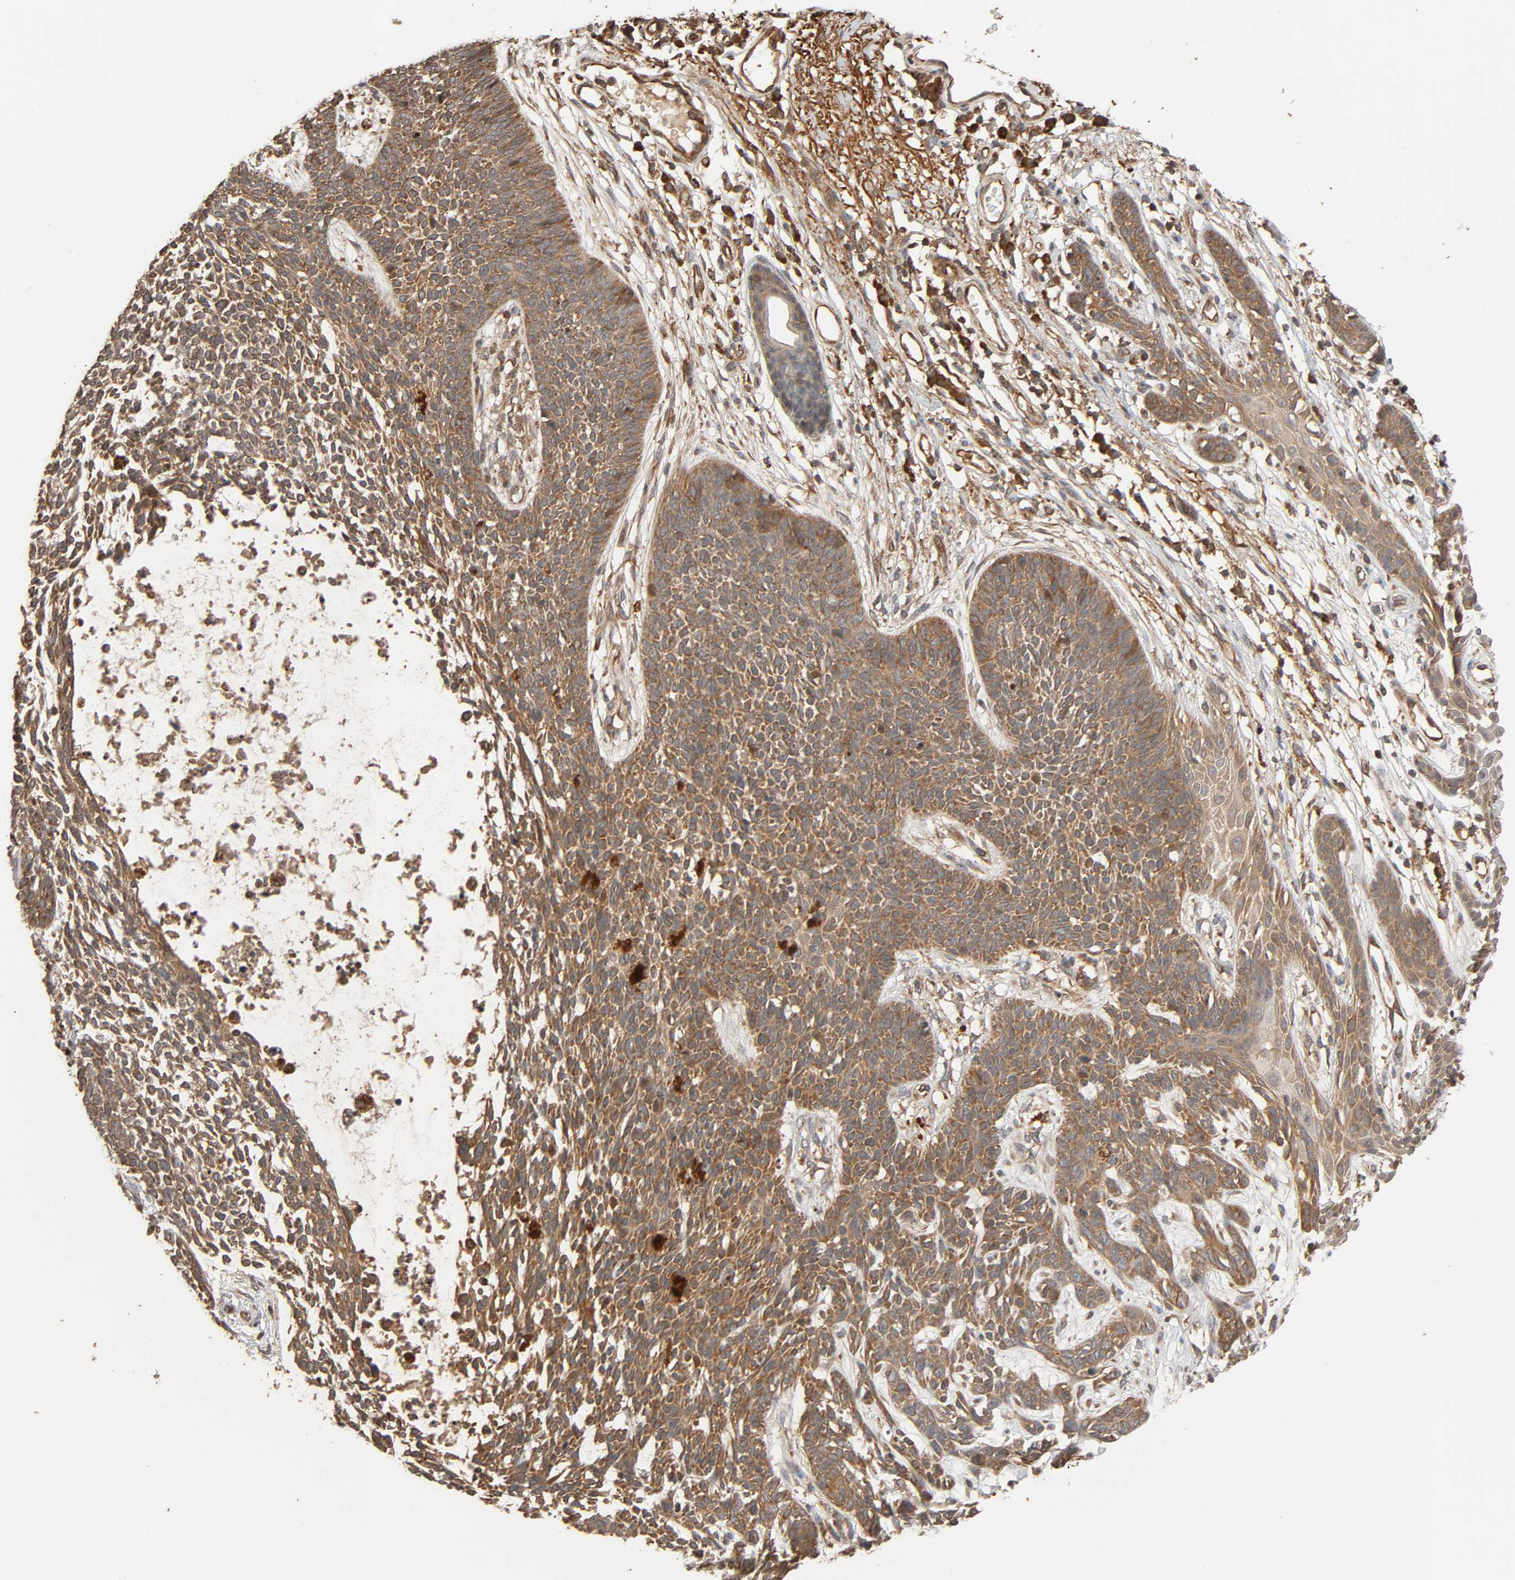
{"staining": {"intensity": "moderate", "quantity": ">75%", "location": "cytoplasmic/membranous"}, "tissue": "skin cancer", "cell_type": "Tumor cells", "image_type": "cancer", "snomed": [{"axis": "morphology", "description": "Basal cell carcinoma"}, {"axis": "topography", "description": "Skin"}], "caption": "Immunohistochemical staining of skin basal cell carcinoma demonstrates moderate cytoplasmic/membranous protein expression in about >75% of tumor cells. (brown staining indicates protein expression, while blue staining denotes nuclei).", "gene": "MAP3K8", "patient": {"sex": "female", "age": 84}}